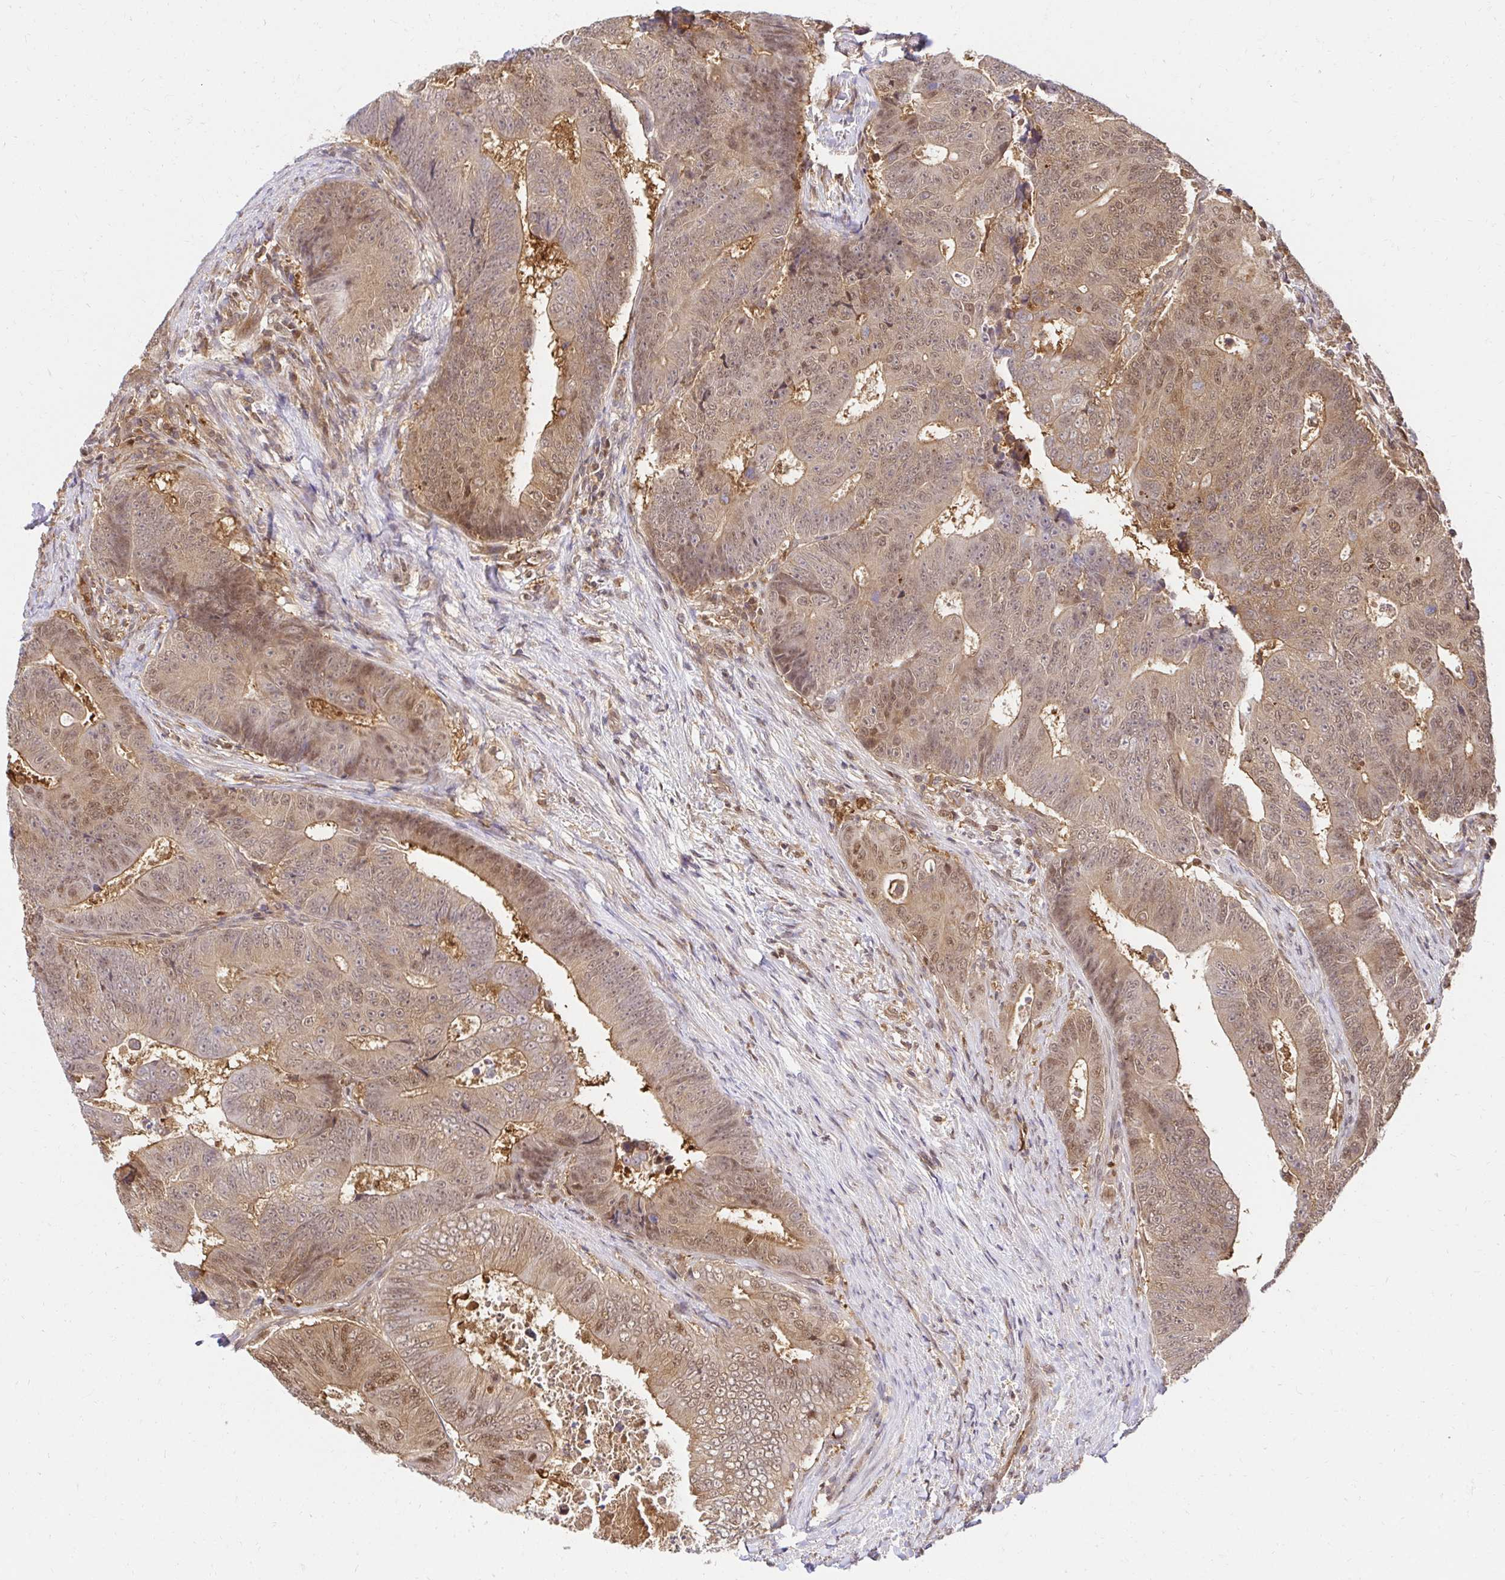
{"staining": {"intensity": "moderate", "quantity": ">75%", "location": "cytoplasmic/membranous,nuclear"}, "tissue": "colorectal cancer", "cell_type": "Tumor cells", "image_type": "cancer", "snomed": [{"axis": "morphology", "description": "Adenocarcinoma, NOS"}, {"axis": "topography", "description": "Colon"}], "caption": "A histopathology image showing moderate cytoplasmic/membranous and nuclear positivity in about >75% of tumor cells in colorectal cancer, as visualized by brown immunohistochemical staining.", "gene": "PSMA4", "patient": {"sex": "female", "age": 48}}